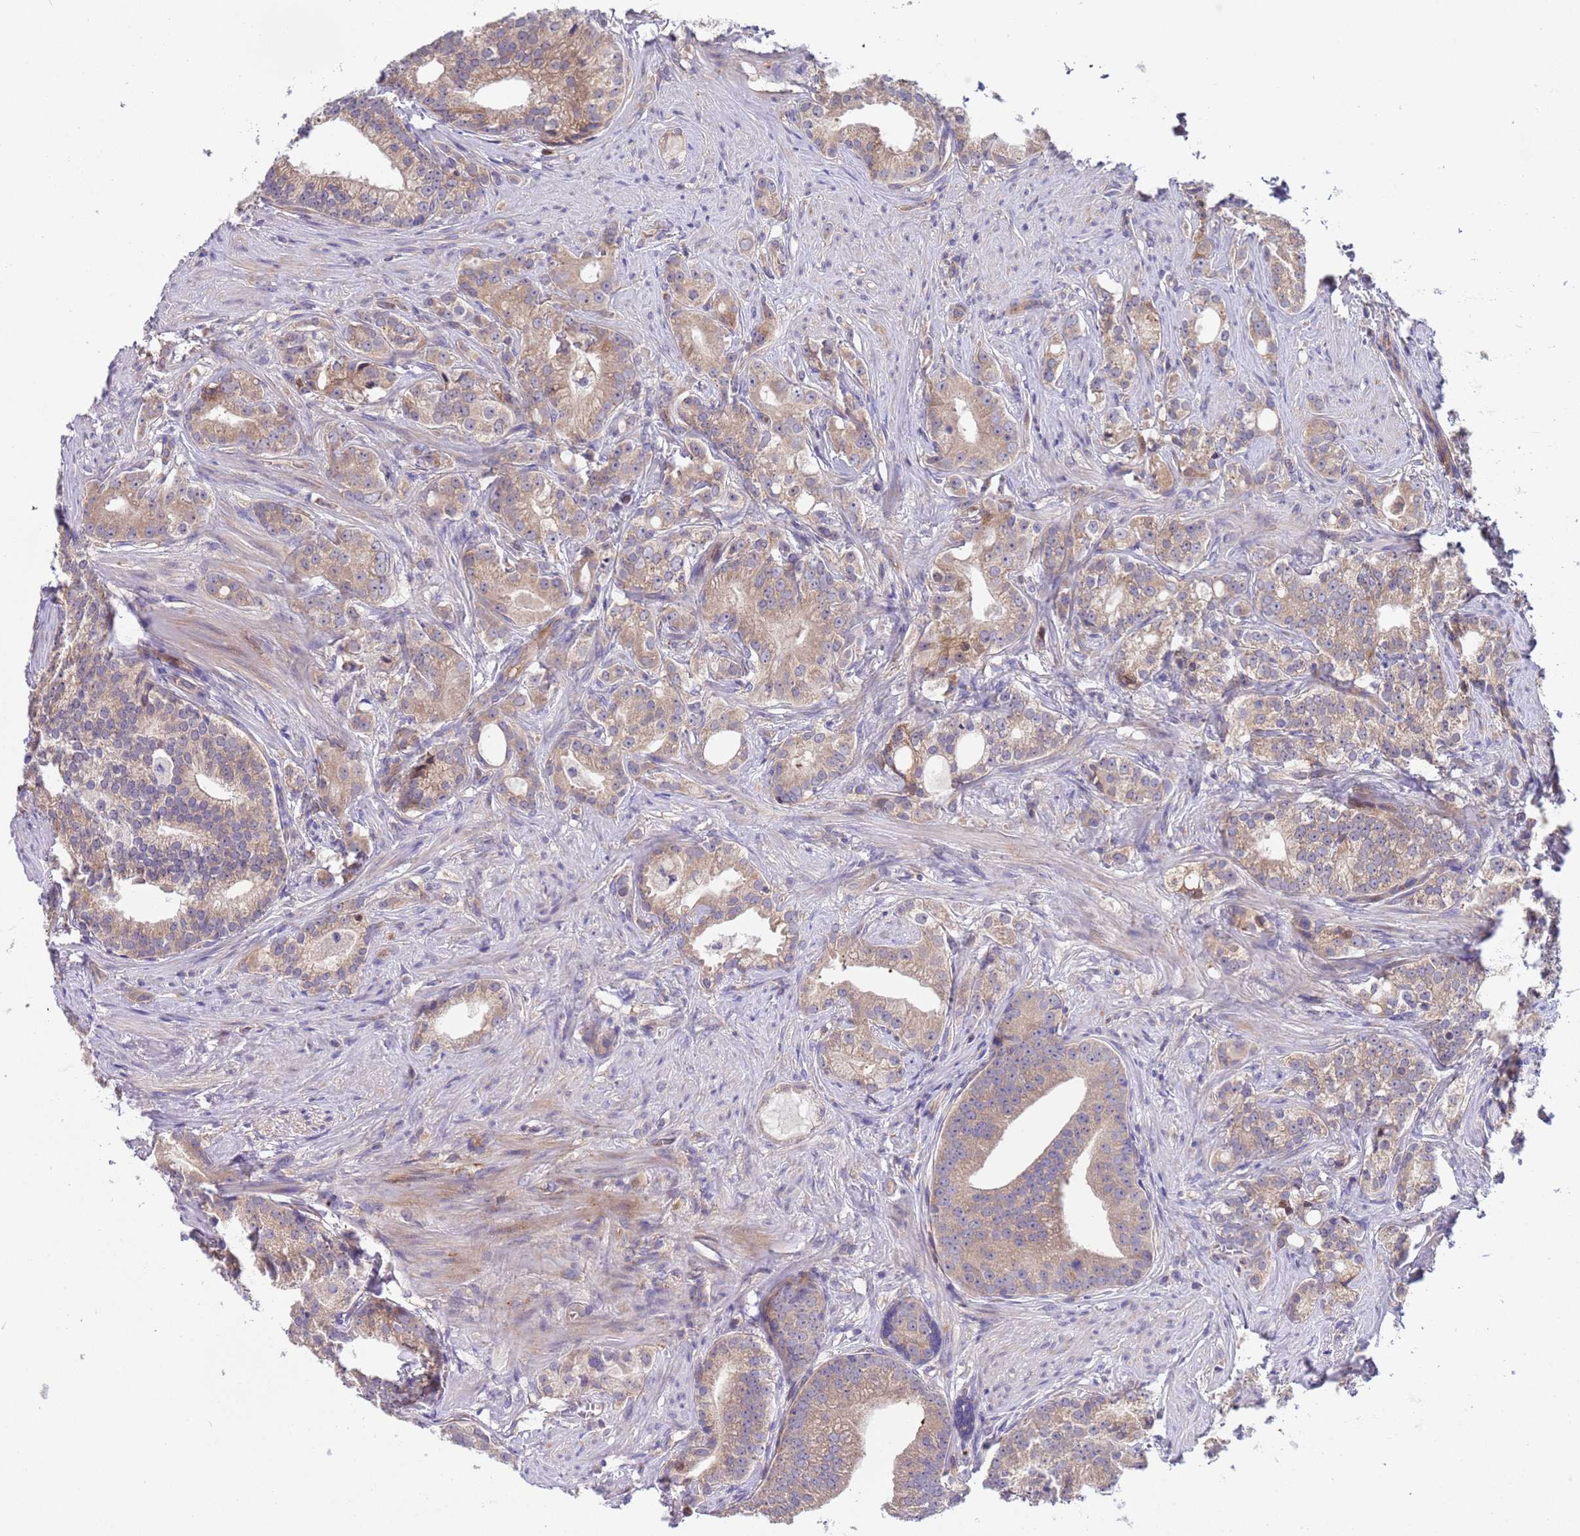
{"staining": {"intensity": "weak", "quantity": ">75%", "location": "cytoplasmic/membranous"}, "tissue": "prostate cancer", "cell_type": "Tumor cells", "image_type": "cancer", "snomed": [{"axis": "morphology", "description": "Adenocarcinoma, Low grade"}, {"axis": "topography", "description": "Prostate"}], "caption": "The photomicrograph displays a brown stain indicating the presence of a protein in the cytoplasmic/membranous of tumor cells in prostate cancer.", "gene": "PARP16", "patient": {"sex": "male", "age": 71}}